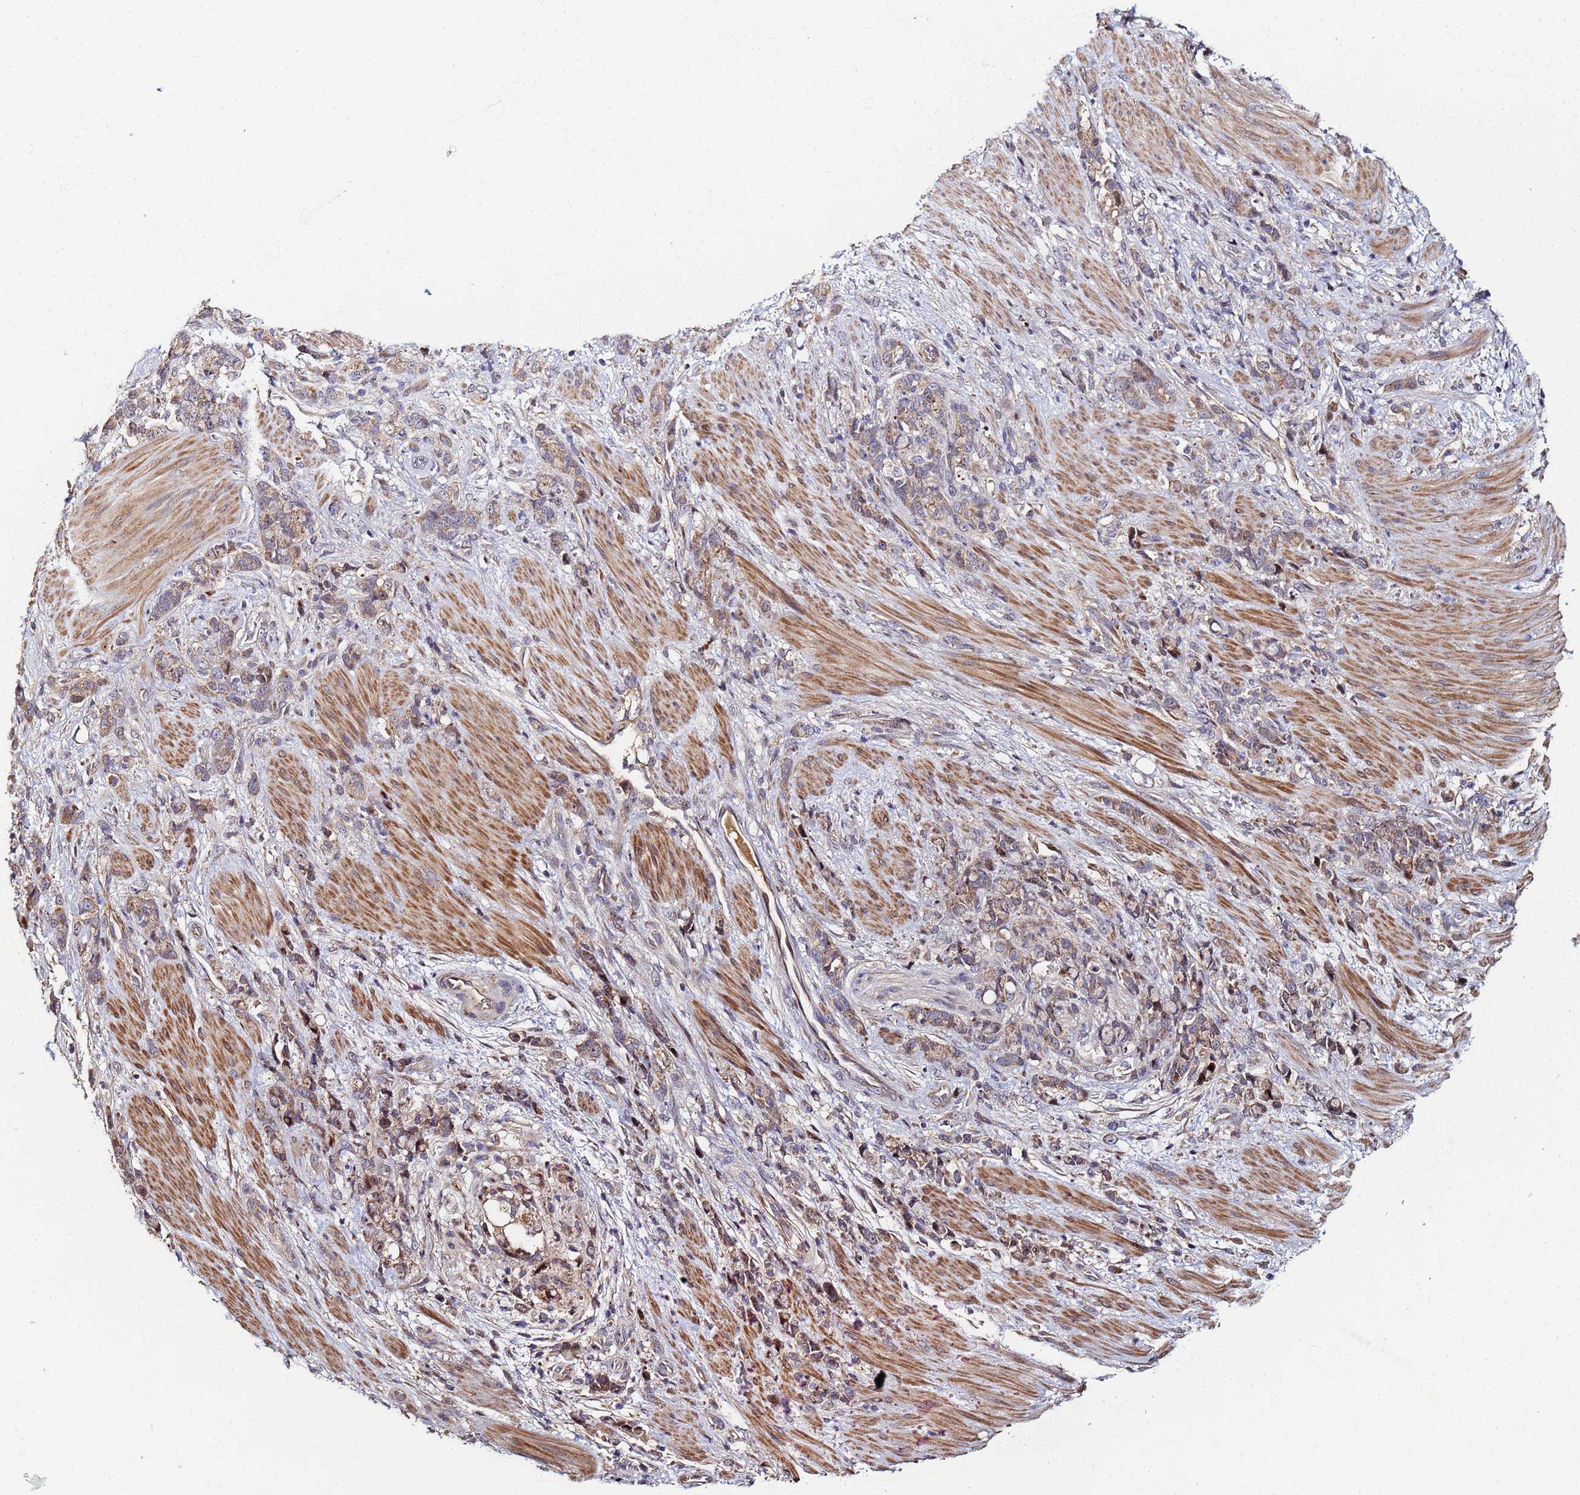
{"staining": {"intensity": "weak", "quantity": ">75%", "location": "cytoplasmic/membranous,nuclear"}, "tissue": "stomach cancer", "cell_type": "Tumor cells", "image_type": "cancer", "snomed": [{"axis": "morphology", "description": "Normal tissue, NOS"}, {"axis": "morphology", "description": "Adenocarcinoma, NOS"}, {"axis": "topography", "description": "Stomach"}], "caption": "A high-resolution micrograph shows immunohistochemistry (IHC) staining of adenocarcinoma (stomach), which exhibits weak cytoplasmic/membranous and nuclear staining in about >75% of tumor cells.", "gene": "OSER1", "patient": {"sex": "female", "age": 79}}